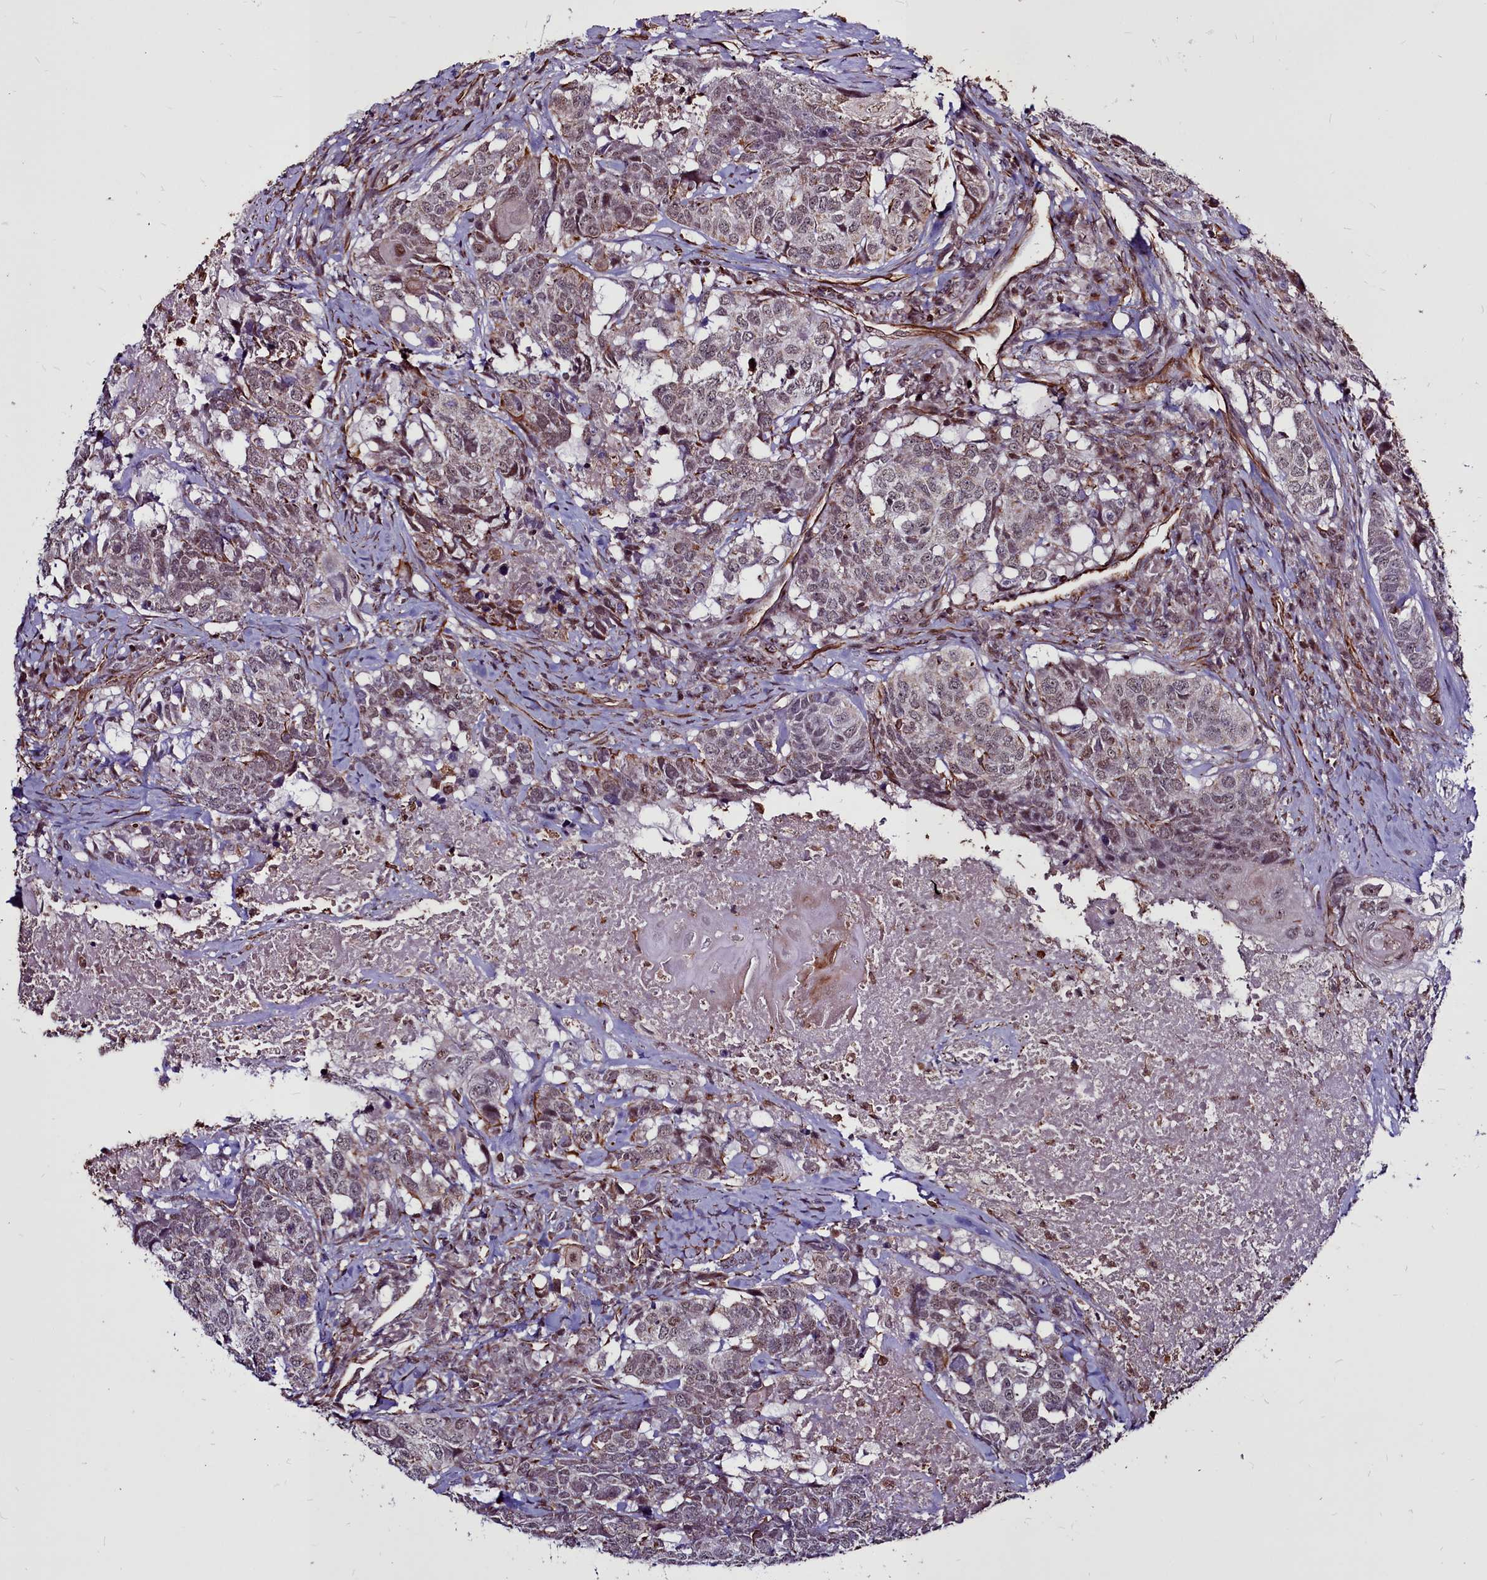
{"staining": {"intensity": "weak", "quantity": "25%-75%", "location": "nuclear"}, "tissue": "head and neck cancer", "cell_type": "Tumor cells", "image_type": "cancer", "snomed": [{"axis": "morphology", "description": "Squamous cell carcinoma, NOS"}, {"axis": "topography", "description": "Head-Neck"}], "caption": "Immunohistochemistry (IHC) staining of head and neck cancer (squamous cell carcinoma), which exhibits low levels of weak nuclear expression in about 25%-75% of tumor cells indicating weak nuclear protein positivity. The staining was performed using DAB (3,3'-diaminobenzidine) (brown) for protein detection and nuclei were counterstained in hematoxylin (blue).", "gene": "CLK3", "patient": {"sex": "male", "age": 66}}